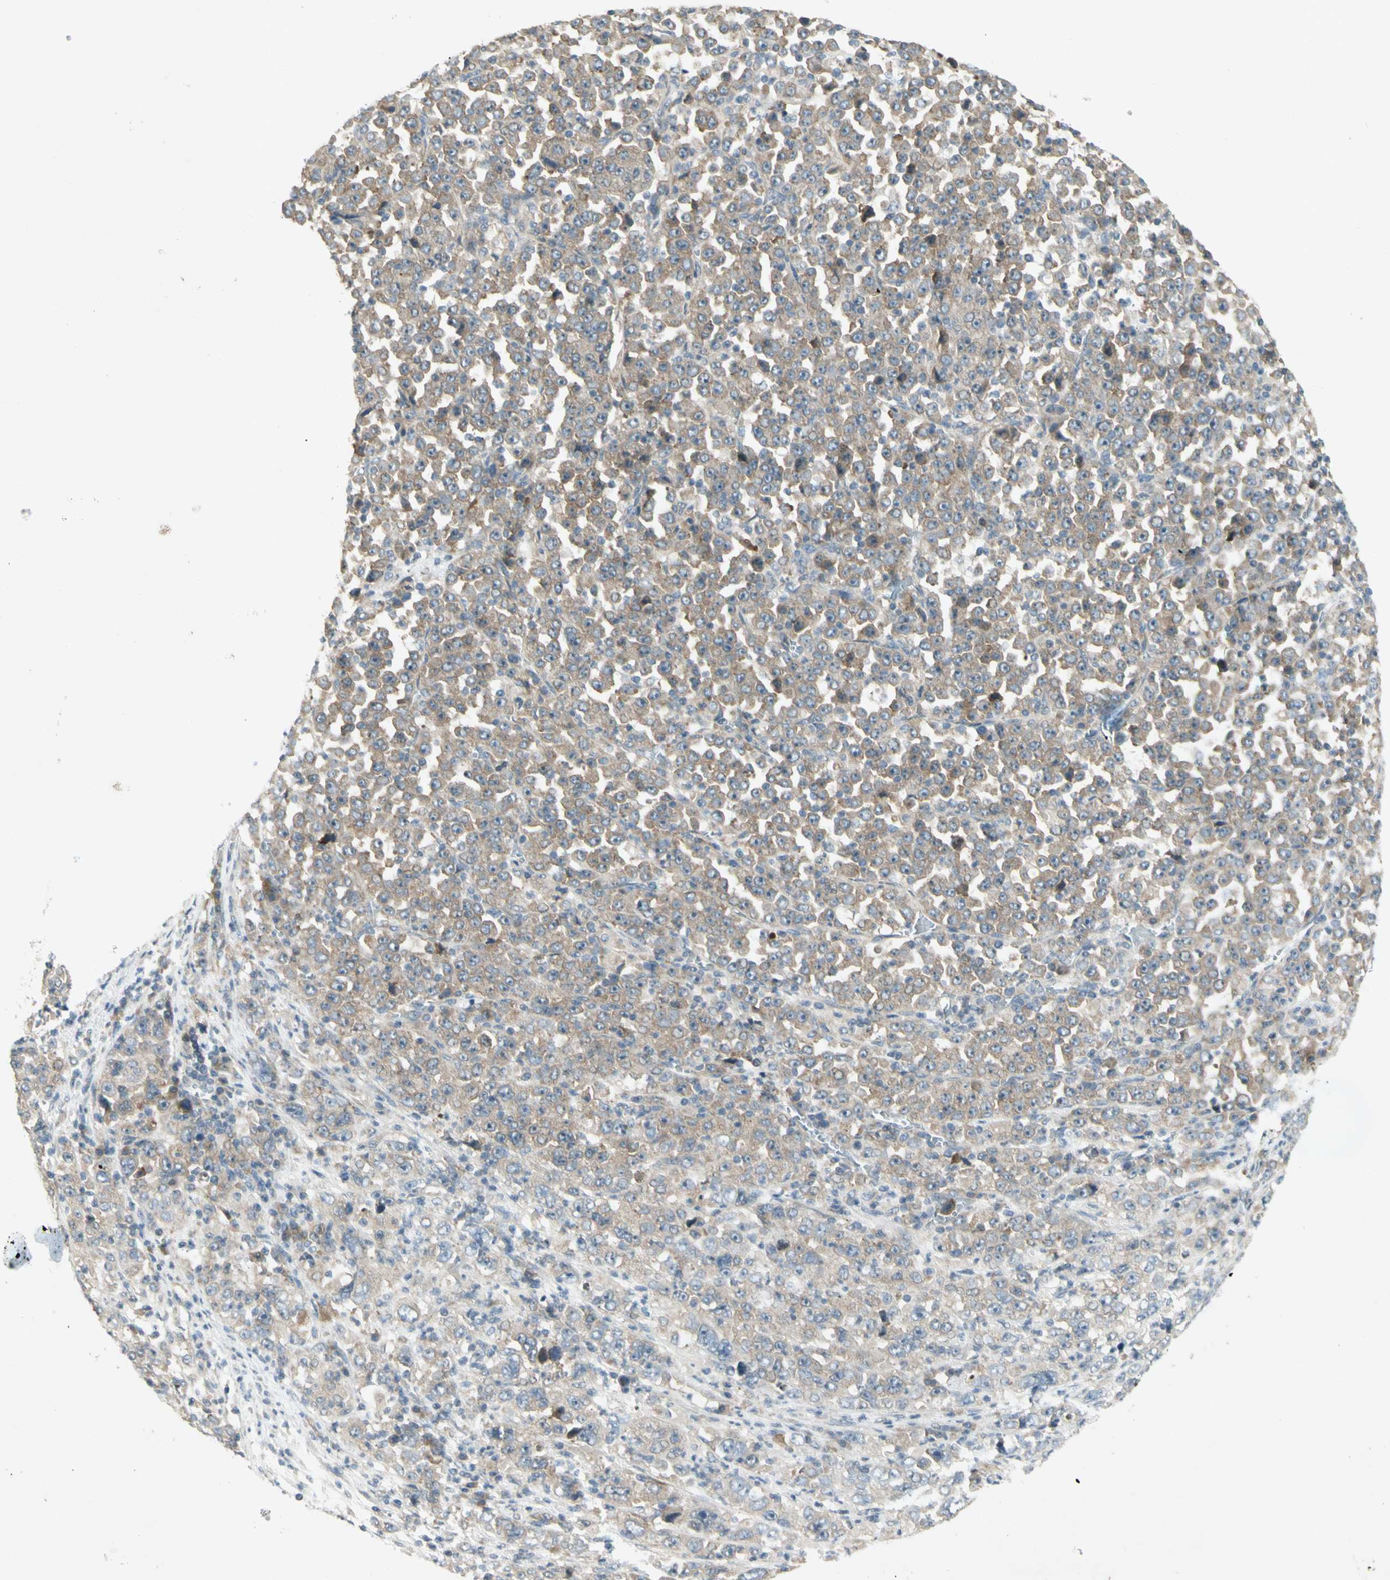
{"staining": {"intensity": "weak", "quantity": "25%-75%", "location": "cytoplasmic/membranous"}, "tissue": "stomach cancer", "cell_type": "Tumor cells", "image_type": "cancer", "snomed": [{"axis": "morphology", "description": "Normal tissue, NOS"}, {"axis": "morphology", "description": "Adenocarcinoma, NOS"}, {"axis": "topography", "description": "Stomach, upper"}, {"axis": "topography", "description": "Stomach"}], "caption": "Brown immunohistochemical staining in stomach cancer demonstrates weak cytoplasmic/membranous positivity in approximately 25%-75% of tumor cells.", "gene": "ETF1", "patient": {"sex": "male", "age": 59}}